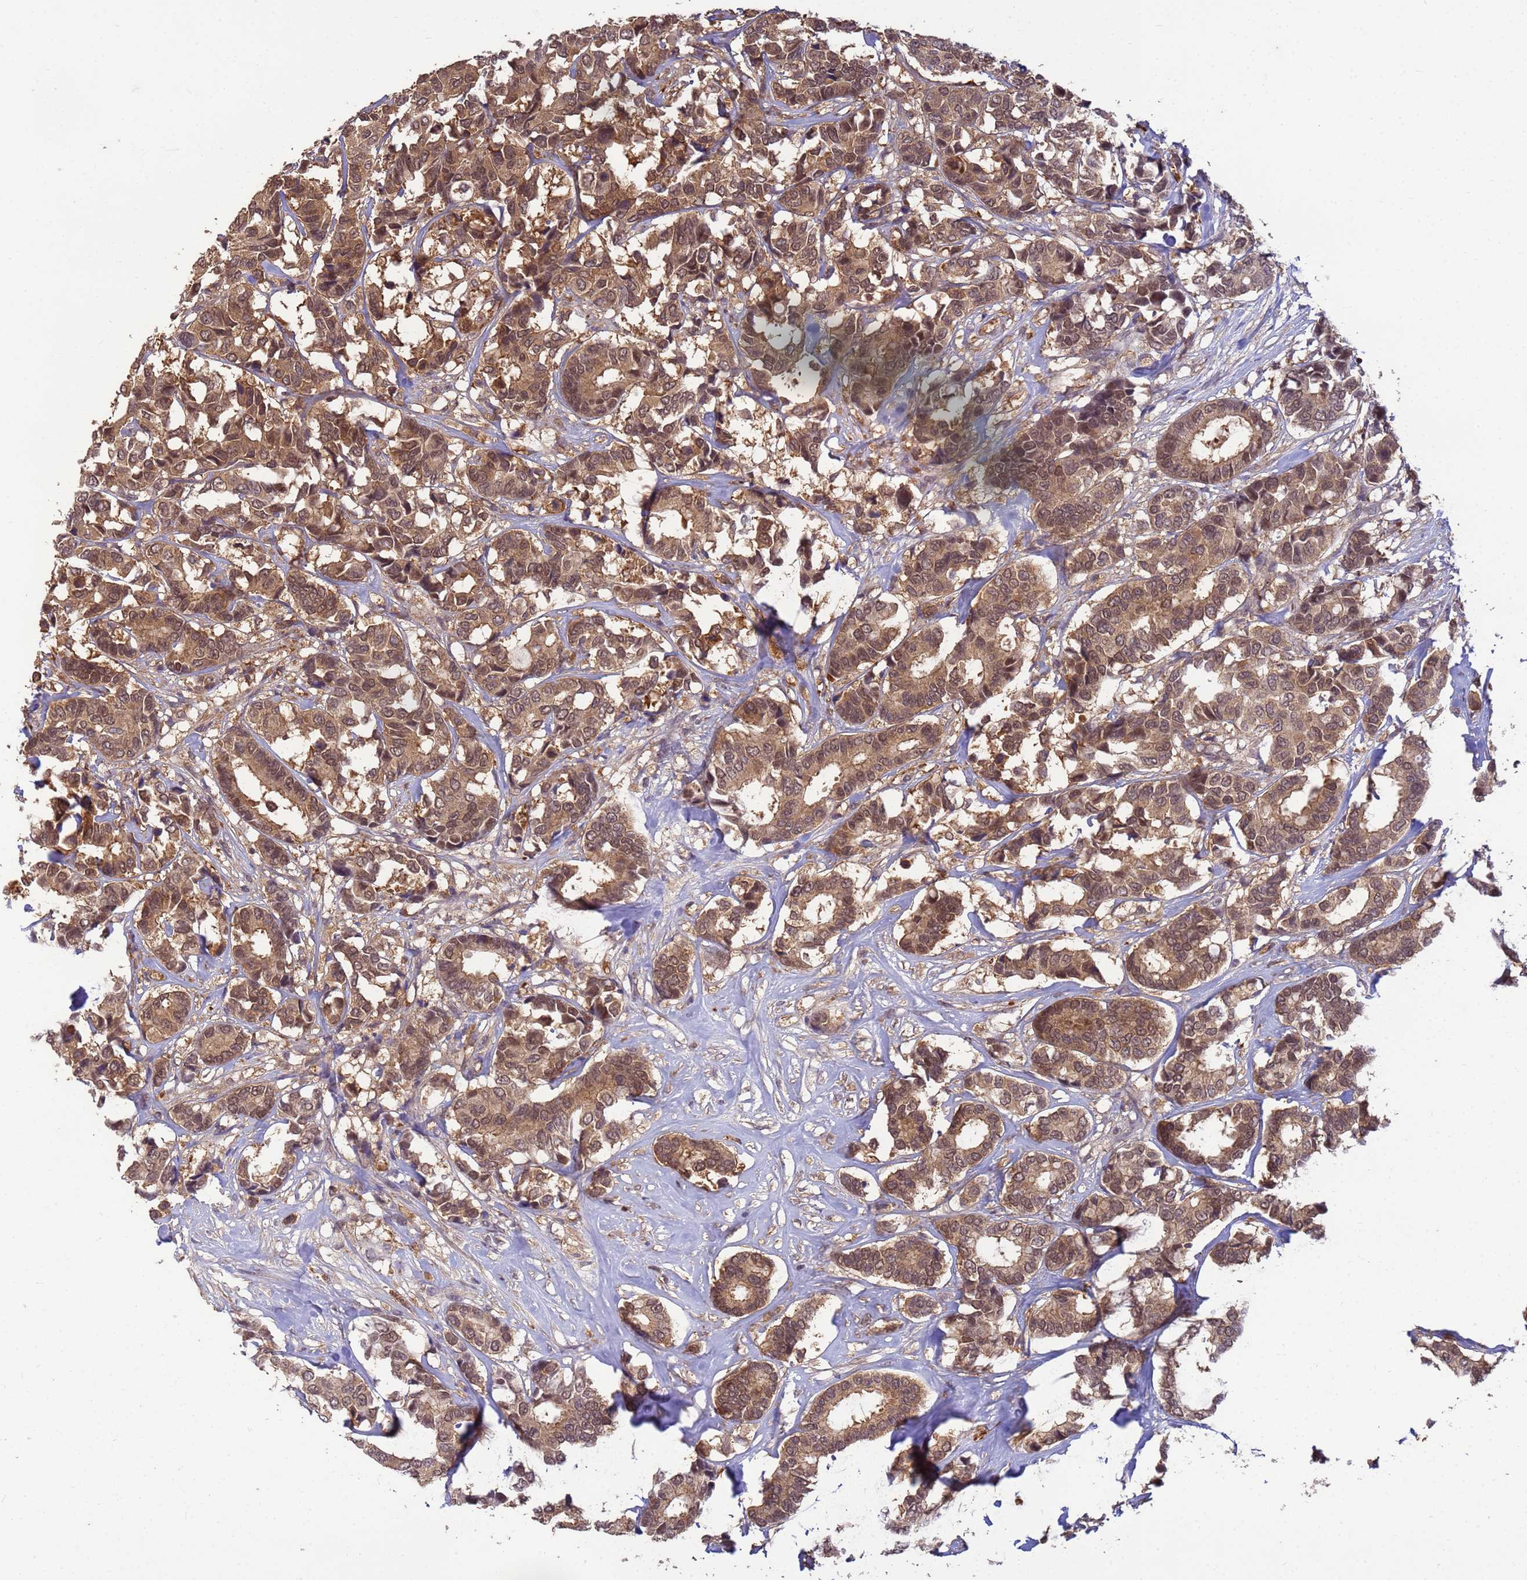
{"staining": {"intensity": "moderate", "quantity": ">75%", "location": "cytoplasmic/membranous,nuclear"}, "tissue": "breast cancer", "cell_type": "Tumor cells", "image_type": "cancer", "snomed": [{"axis": "morphology", "description": "Normal tissue, NOS"}, {"axis": "morphology", "description": "Duct carcinoma"}, {"axis": "topography", "description": "Breast"}], "caption": "A micrograph of breast intraductal carcinoma stained for a protein exhibits moderate cytoplasmic/membranous and nuclear brown staining in tumor cells.", "gene": "NPEPPS", "patient": {"sex": "female", "age": 87}}